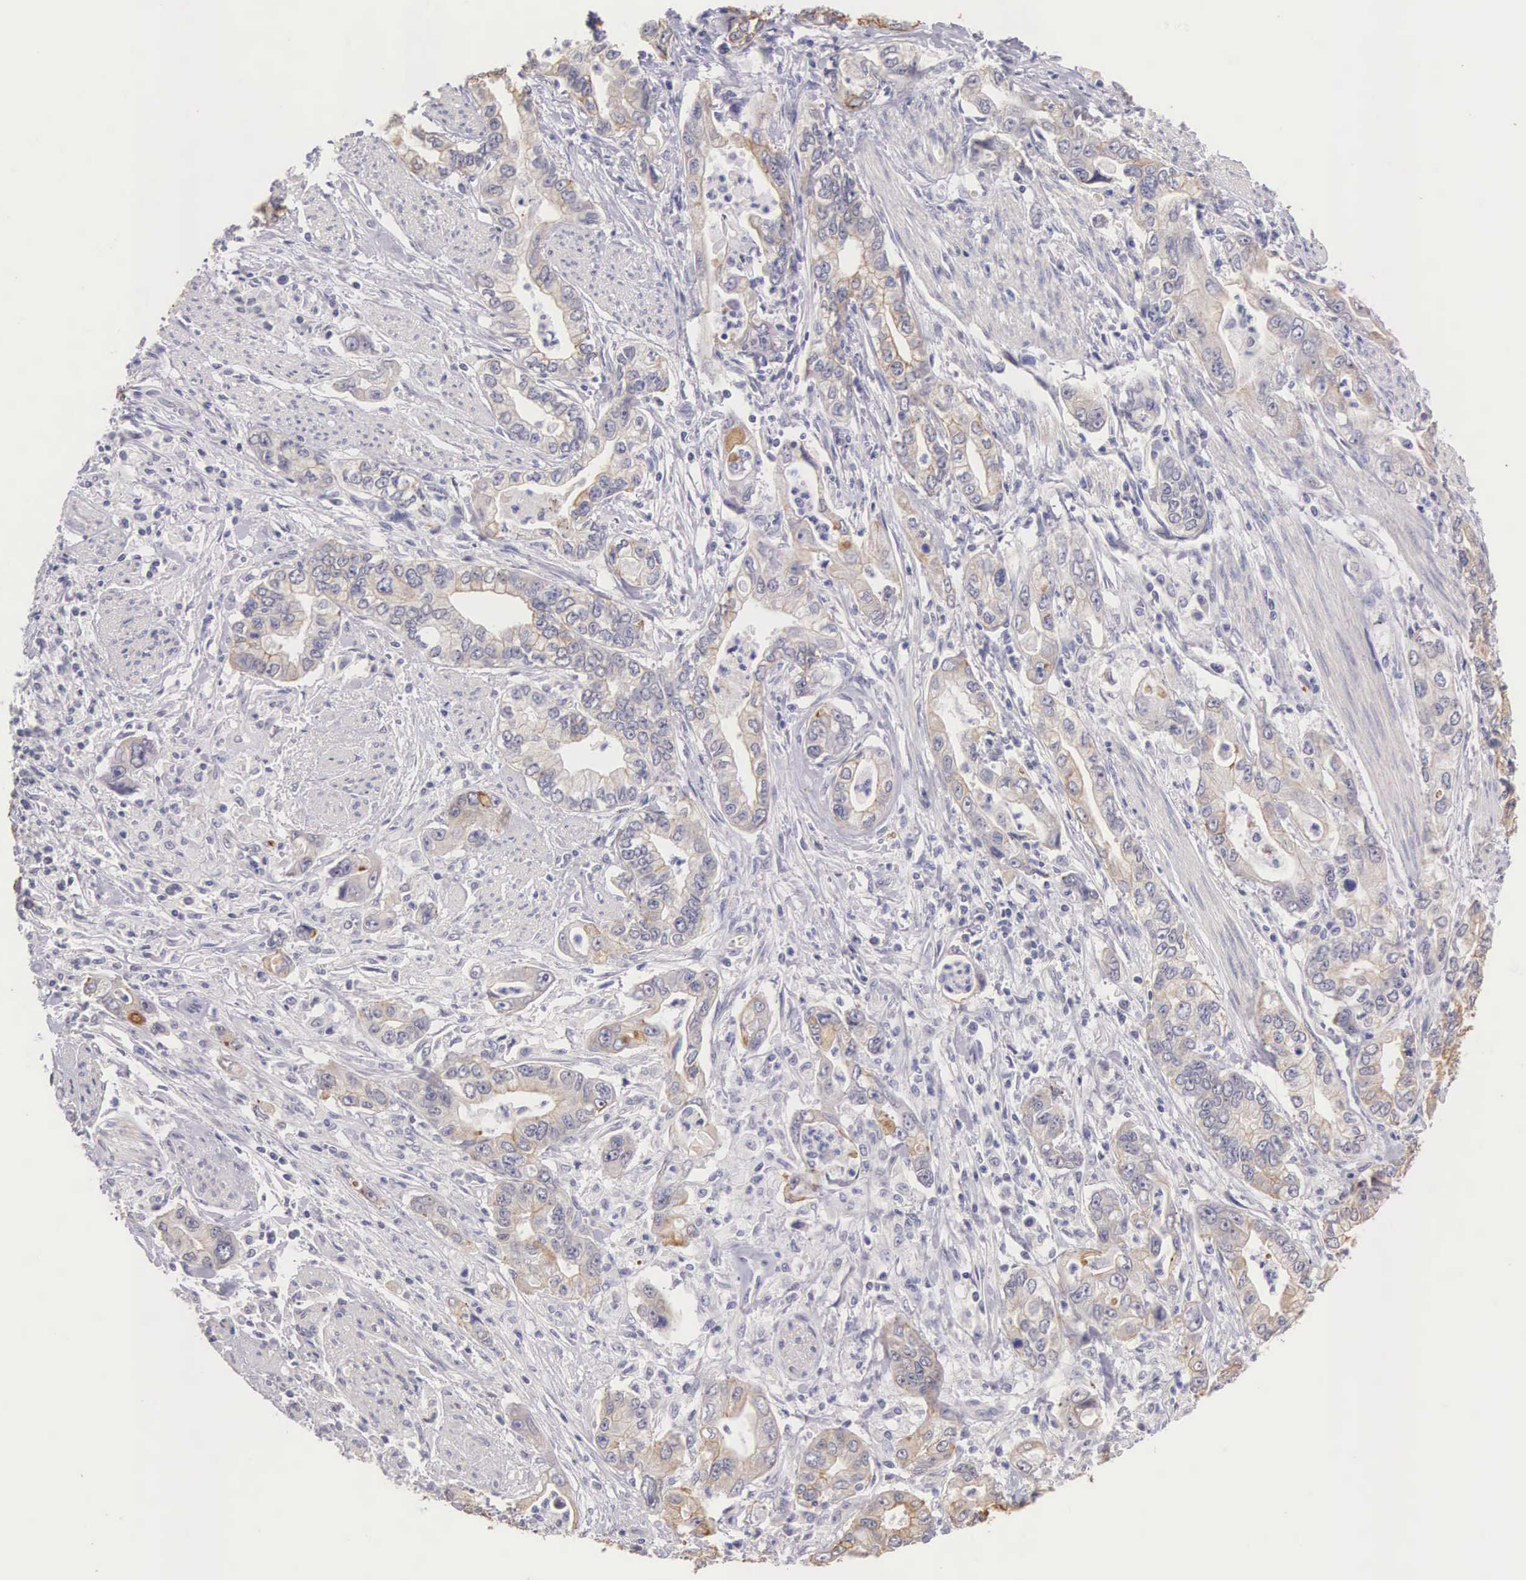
{"staining": {"intensity": "weak", "quantity": "25%-75%", "location": "cytoplasmic/membranous"}, "tissue": "stomach cancer", "cell_type": "Tumor cells", "image_type": "cancer", "snomed": [{"axis": "morphology", "description": "Adenocarcinoma, NOS"}, {"axis": "topography", "description": "Pancreas"}, {"axis": "topography", "description": "Stomach, upper"}], "caption": "A low amount of weak cytoplasmic/membranous staining is seen in approximately 25%-75% of tumor cells in stomach cancer (adenocarcinoma) tissue.", "gene": "PIR", "patient": {"sex": "male", "age": 77}}